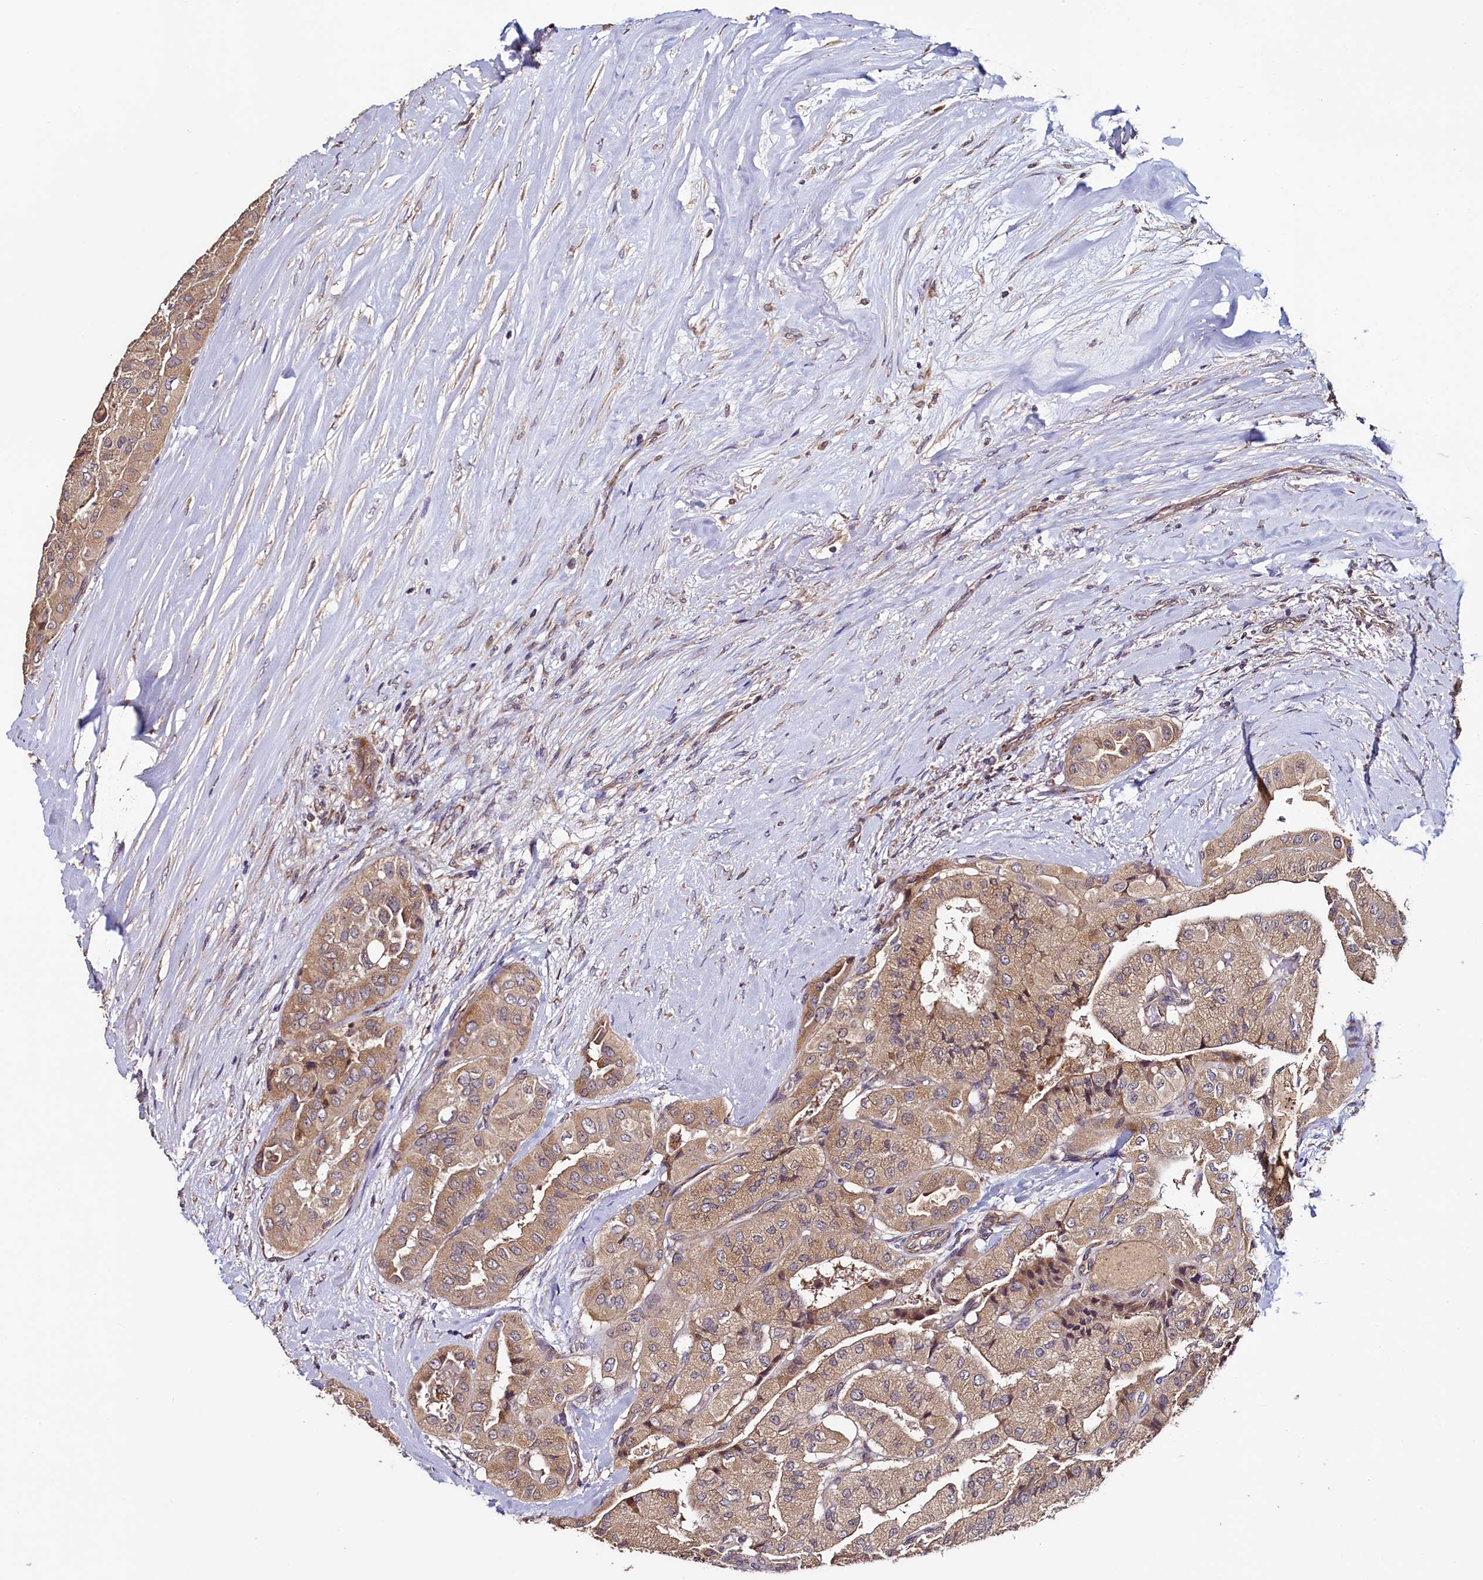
{"staining": {"intensity": "weak", "quantity": ">75%", "location": "cytoplasmic/membranous"}, "tissue": "thyroid cancer", "cell_type": "Tumor cells", "image_type": "cancer", "snomed": [{"axis": "morphology", "description": "Papillary adenocarcinoma, NOS"}, {"axis": "topography", "description": "Thyroid gland"}], "caption": "Thyroid cancer tissue shows weak cytoplasmic/membranous expression in approximately >75% of tumor cells", "gene": "RBFA", "patient": {"sex": "female", "age": 59}}